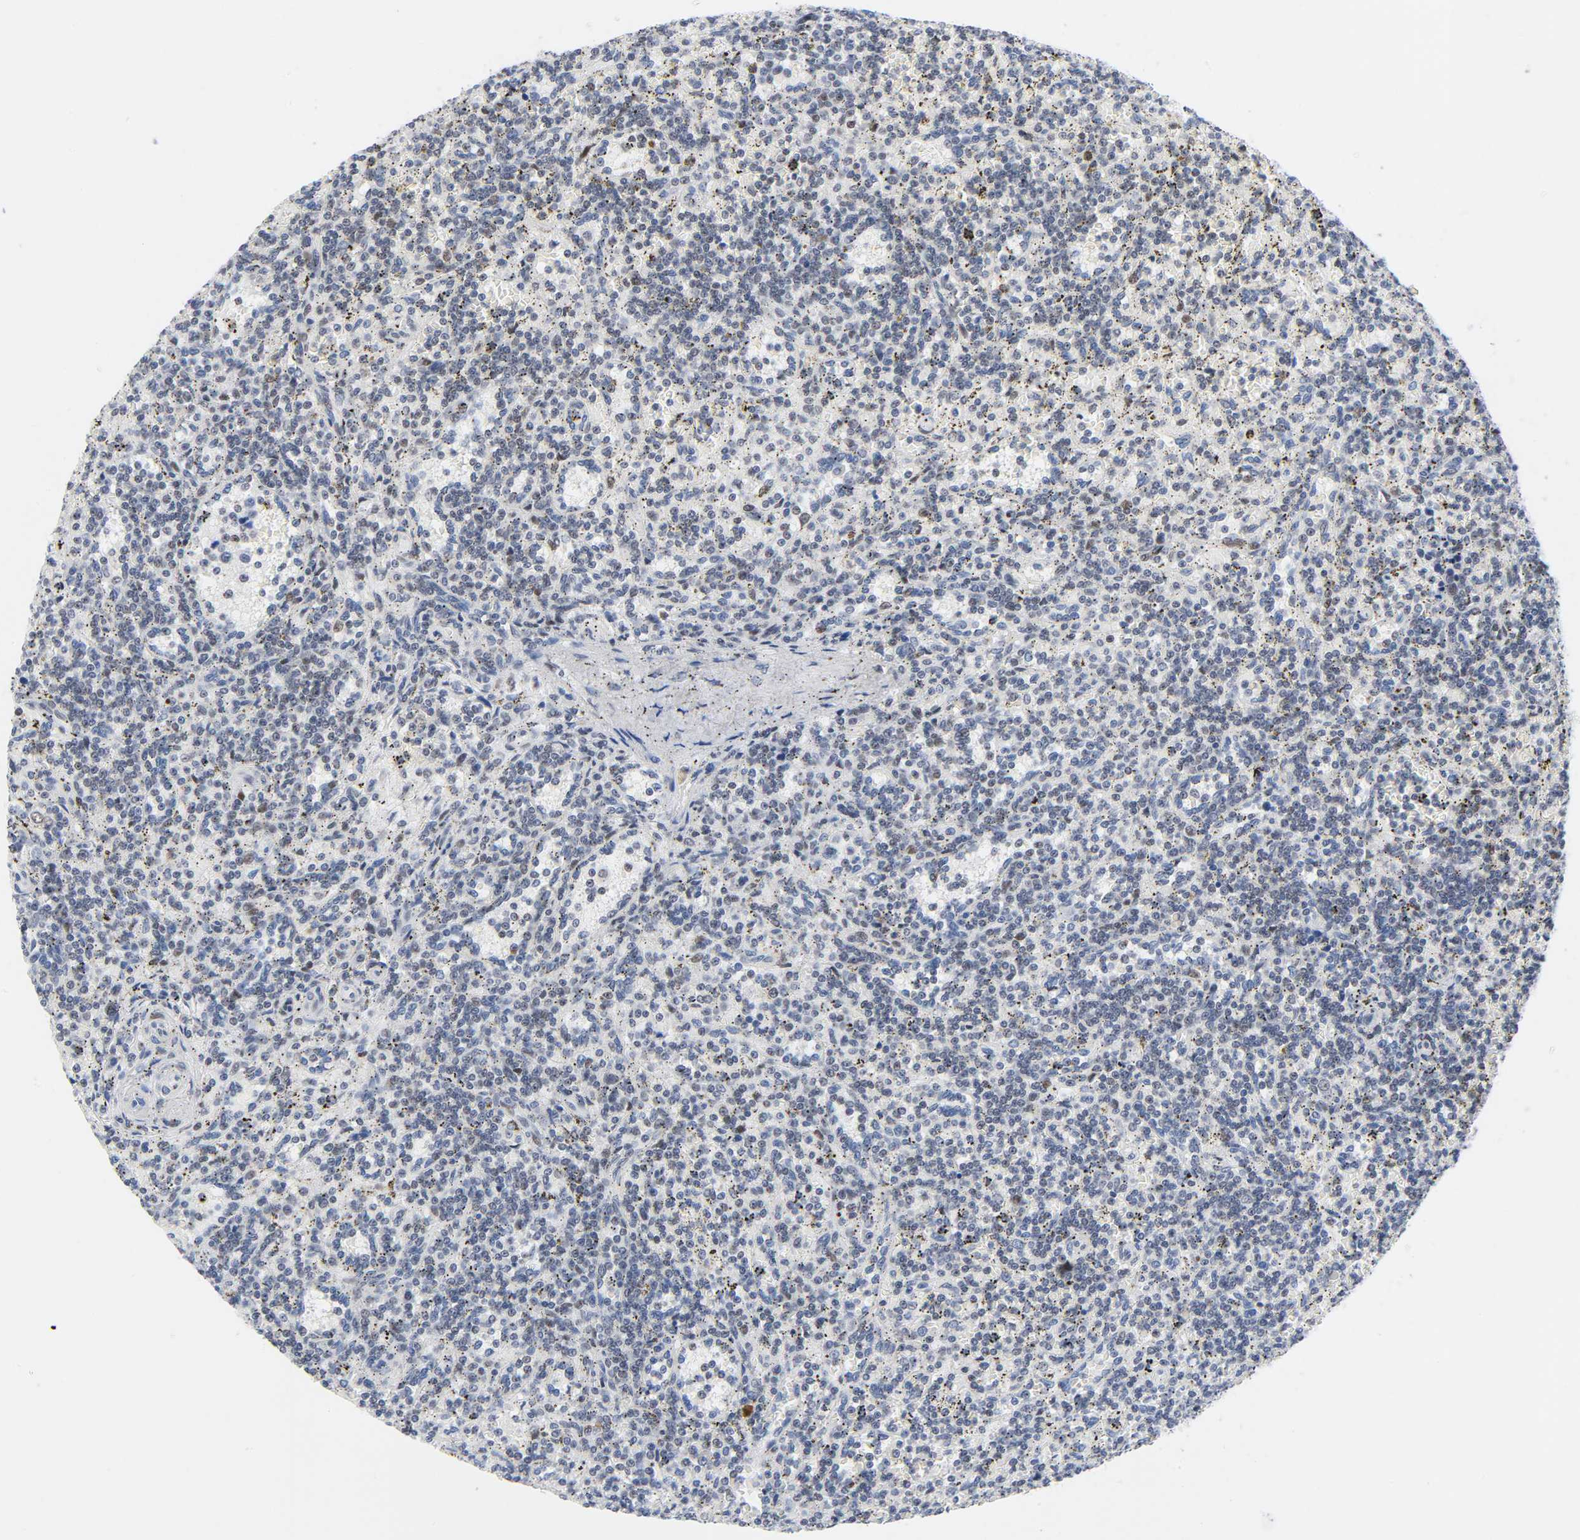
{"staining": {"intensity": "weak", "quantity": "<25%", "location": "nuclear"}, "tissue": "lymphoma", "cell_type": "Tumor cells", "image_type": "cancer", "snomed": [{"axis": "morphology", "description": "Malignant lymphoma, non-Hodgkin's type, Low grade"}, {"axis": "topography", "description": "Spleen"}], "caption": "Immunohistochemistry (IHC) of human low-grade malignant lymphoma, non-Hodgkin's type shows no expression in tumor cells. Brightfield microscopy of immunohistochemistry (IHC) stained with DAB (3,3'-diaminobenzidine) (brown) and hematoxylin (blue), captured at high magnification.", "gene": "DIDO1", "patient": {"sex": "male", "age": 73}}